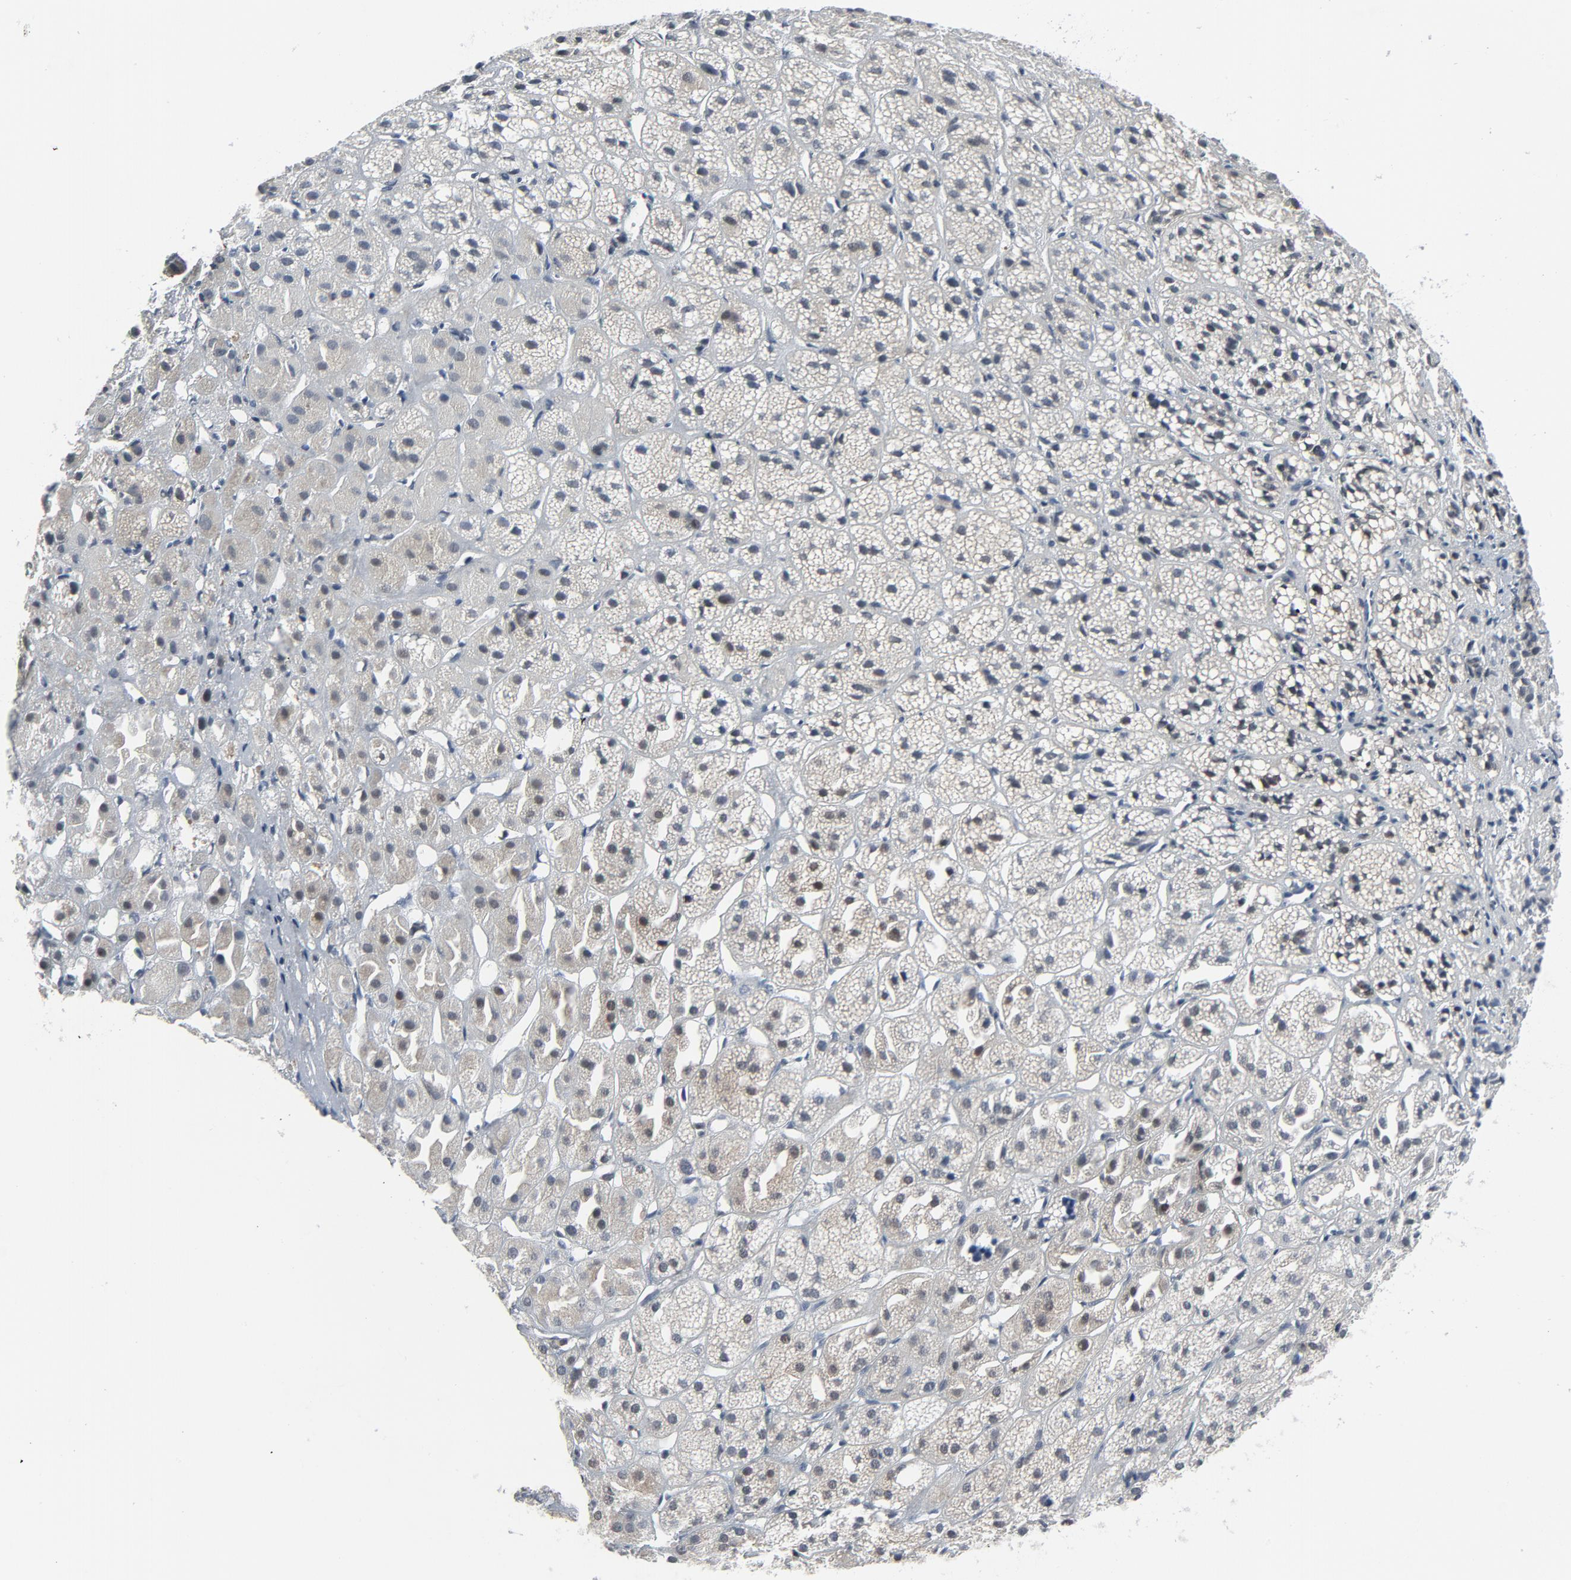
{"staining": {"intensity": "moderate", "quantity": "25%-75%", "location": "cytoplasmic/membranous,nuclear"}, "tissue": "adrenal gland", "cell_type": "Glandular cells", "image_type": "normal", "snomed": [{"axis": "morphology", "description": "Normal tissue, NOS"}, {"axis": "topography", "description": "Adrenal gland"}], "caption": "Unremarkable adrenal gland exhibits moderate cytoplasmic/membranous,nuclear positivity in about 25%-75% of glandular cells.", "gene": "STAT5A", "patient": {"sex": "female", "age": 71}}